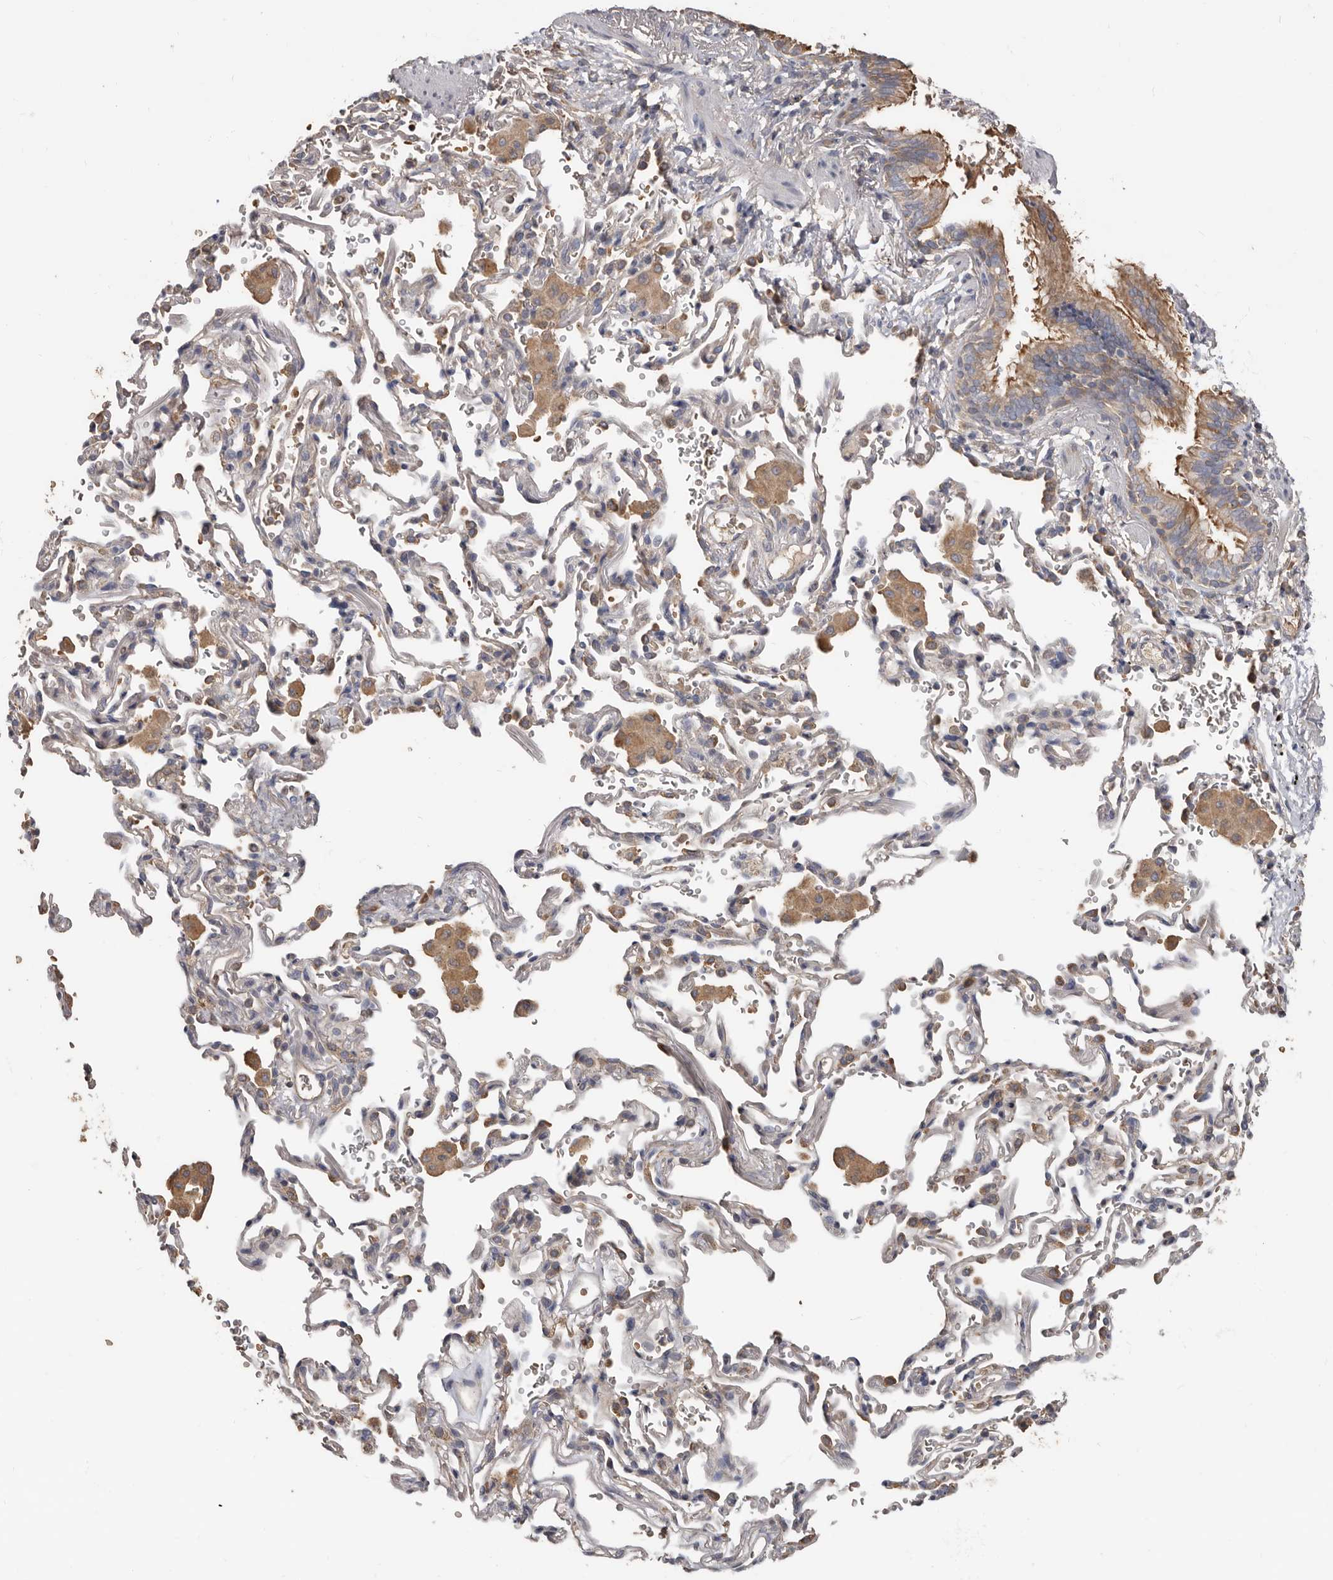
{"staining": {"intensity": "moderate", "quantity": "<25%", "location": "cytoplasmic/membranous"}, "tissue": "bronchus", "cell_type": "Respiratory epithelial cells", "image_type": "normal", "snomed": [{"axis": "morphology", "description": "Normal tissue, NOS"}, {"axis": "morphology", "description": "Inflammation, NOS"}, {"axis": "topography", "description": "Bronchus"}], "caption": "This histopathology image exhibits IHC staining of unremarkable human bronchus, with low moderate cytoplasmic/membranous staining in approximately <25% of respiratory epithelial cells.", "gene": "KIF26B", "patient": {"sex": "male", "age": 69}}